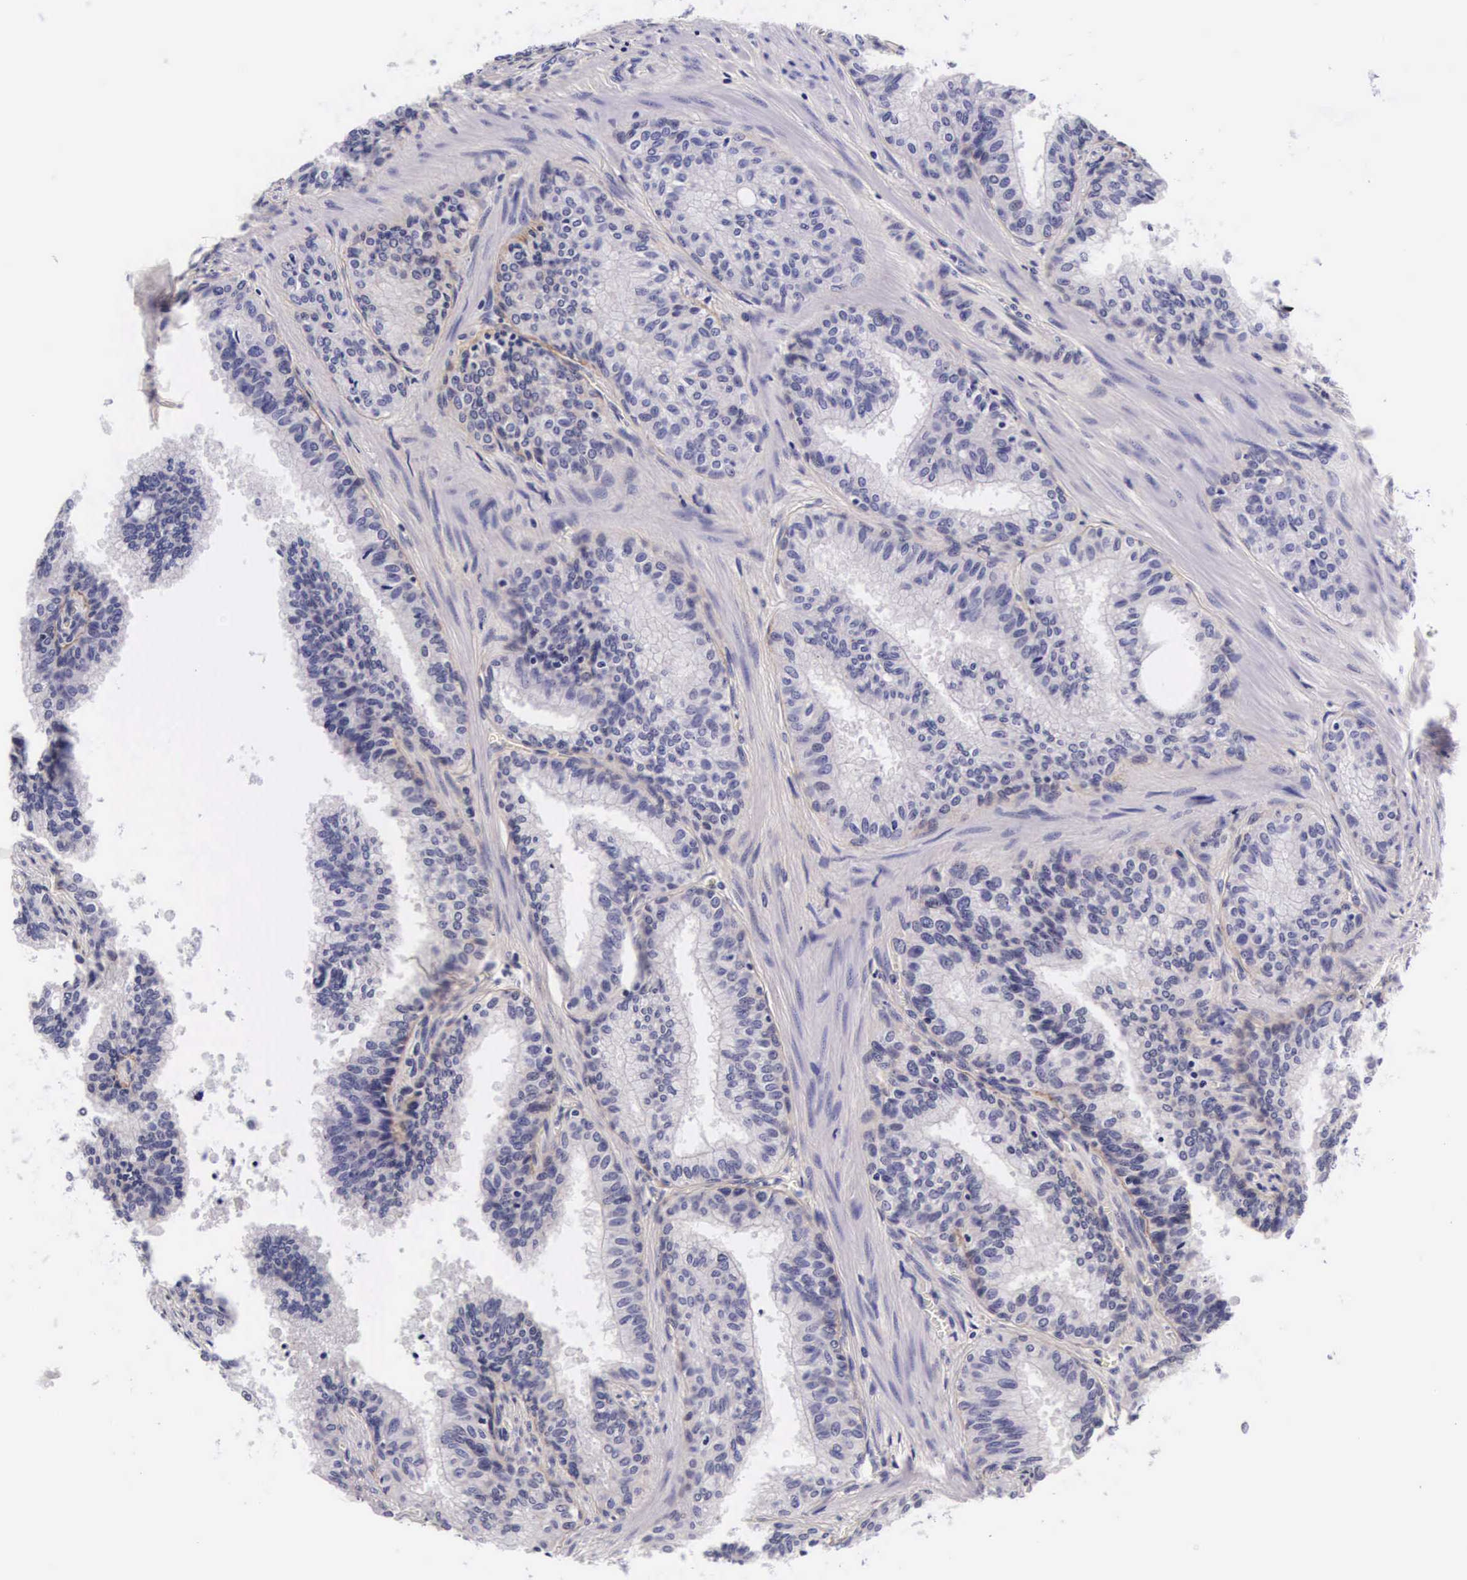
{"staining": {"intensity": "weak", "quantity": "<25%", "location": "cytoplasmic/membranous"}, "tissue": "prostate", "cell_type": "Glandular cells", "image_type": "normal", "snomed": [{"axis": "morphology", "description": "Normal tissue, NOS"}, {"axis": "topography", "description": "Prostate"}], "caption": "Immunohistochemical staining of benign human prostate displays no significant expression in glandular cells. The staining was performed using DAB to visualize the protein expression in brown, while the nuclei were stained in blue with hematoxylin (Magnification: 20x).", "gene": "PHETA2", "patient": {"sex": "male", "age": 68}}